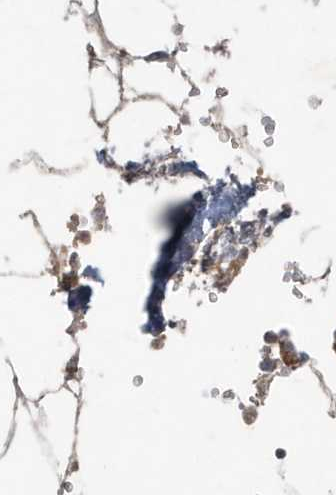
{"staining": {"intensity": "moderate", "quantity": "<25%", "location": "cytoplasmic/membranous"}, "tissue": "bone marrow", "cell_type": "Hematopoietic cells", "image_type": "normal", "snomed": [{"axis": "morphology", "description": "Normal tissue, NOS"}, {"axis": "topography", "description": "Bone marrow"}], "caption": "Immunohistochemistry of benign human bone marrow shows low levels of moderate cytoplasmic/membranous expression in about <25% of hematopoietic cells. The staining was performed using DAB (3,3'-diaminobenzidine) to visualize the protein expression in brown, while the nuclei were stained in blue with hematoxylin (Magnification: 20x).", "gene": "C1RL", "patient": {"sex": "male", "age": 70}}